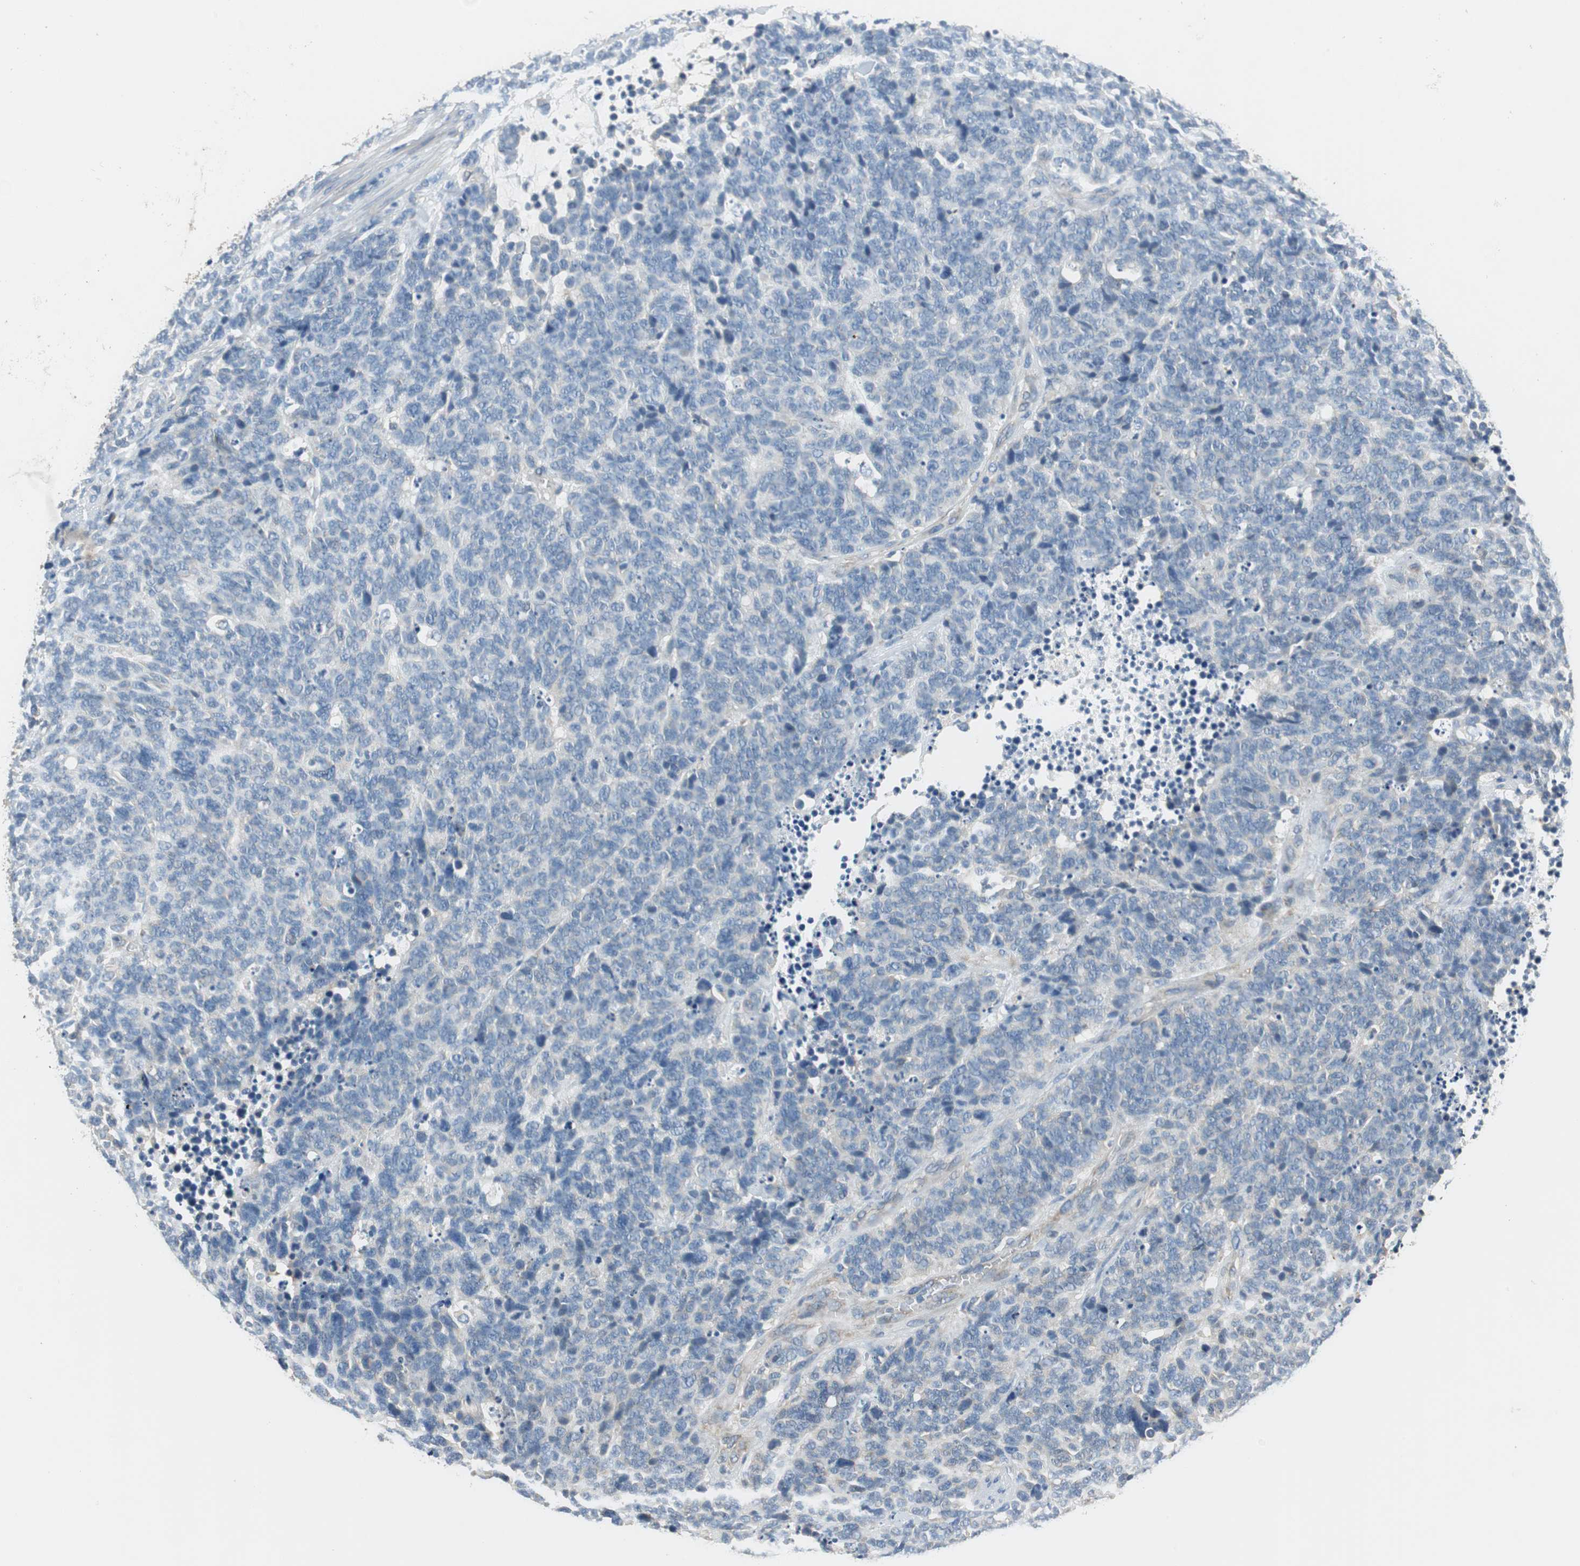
{"staining": {"intensity": "negative", "quantity": "none", "location": "none"}, "tissue": "lung cancer", "cell_type": "Tumor cells", "image_type": "cancer", "snomed": [{"axis": "morphology", "description": "Neoplasm, malignant, NOS"}, {"axis": "topography", "description": "Lung"}], "caption": "Lung cancer (neoplasm (malignant)) was stained to show a protein in brown. There is no significant expression in tumor cells. The staining was performed using DAB (3,3'-diaminobenzidine) to visualize the protein expression in brown, while the nuclei were stained in blue with hematoxylin (Magnification: 20x).", "gene": "GSTK1", "patient": {"sex": "female", "age": 58}}